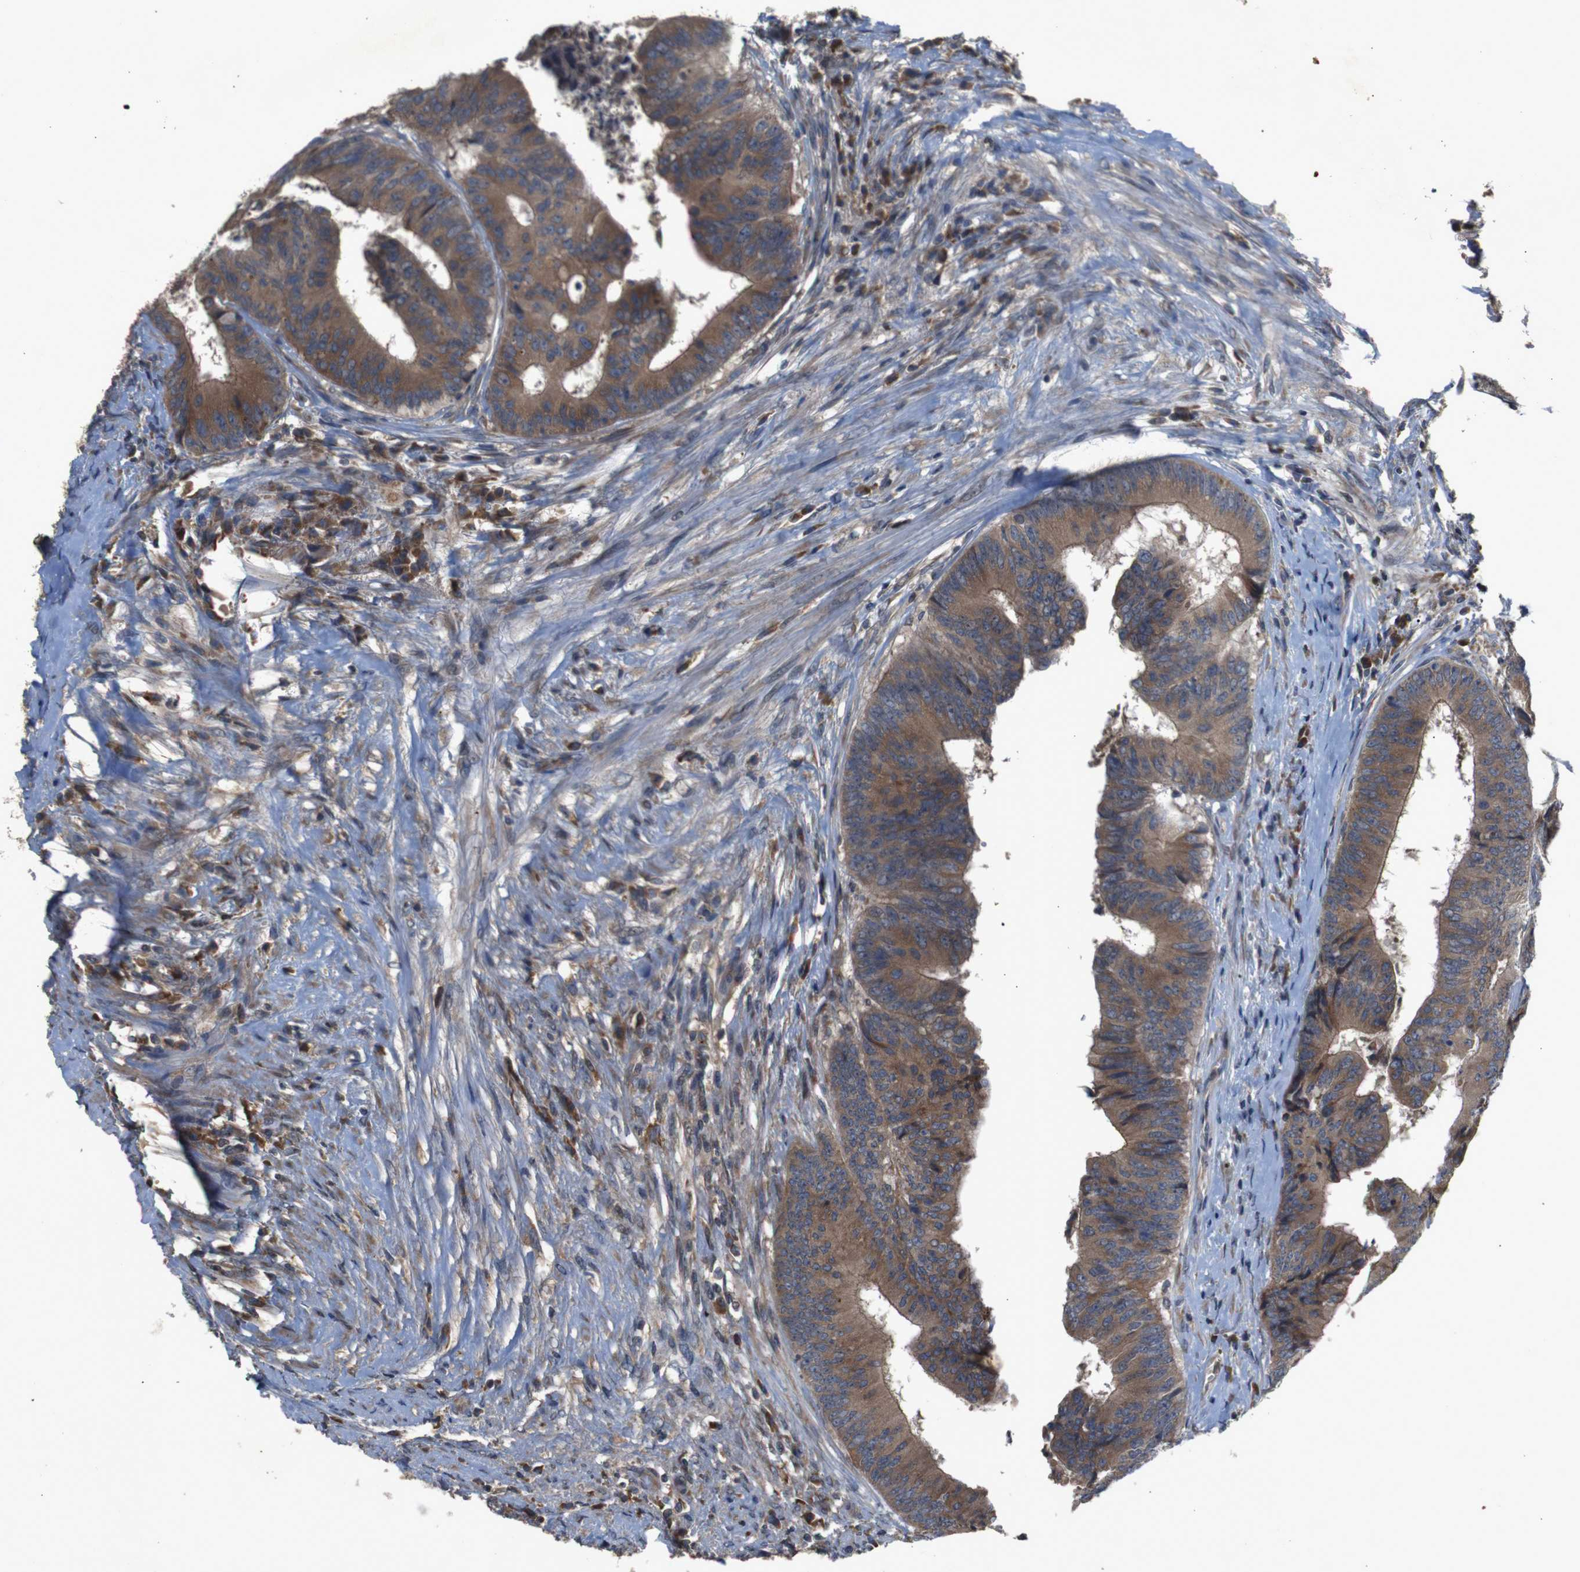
{"staining": {"intensity": "moderate", "quantity": ">75%", "location": "cytoplasmic/membranous"}, "tissue": "colorectal cancer", "cell_type": "Tumor cells", "image_type": "cancer", "snomed": [{"axis": "morphology", "description": "Adenocarcinoma, NOS"}, {"axis": "topography", "description": "Rectum"}], "caption": "An image of human colorectal cancer (adenocarcinoma) stained for a protein exhibits moderate cytoplasmic/membranous brown staining in tumor cells. Using DAB (3,3'-diaminobenzidine) (brown) and hematoxylin (blue) stains, captured at high magnification using brightfield microscopy.", "gene": "PTPN1", "patient": {"sex": "male", "age": 72}}